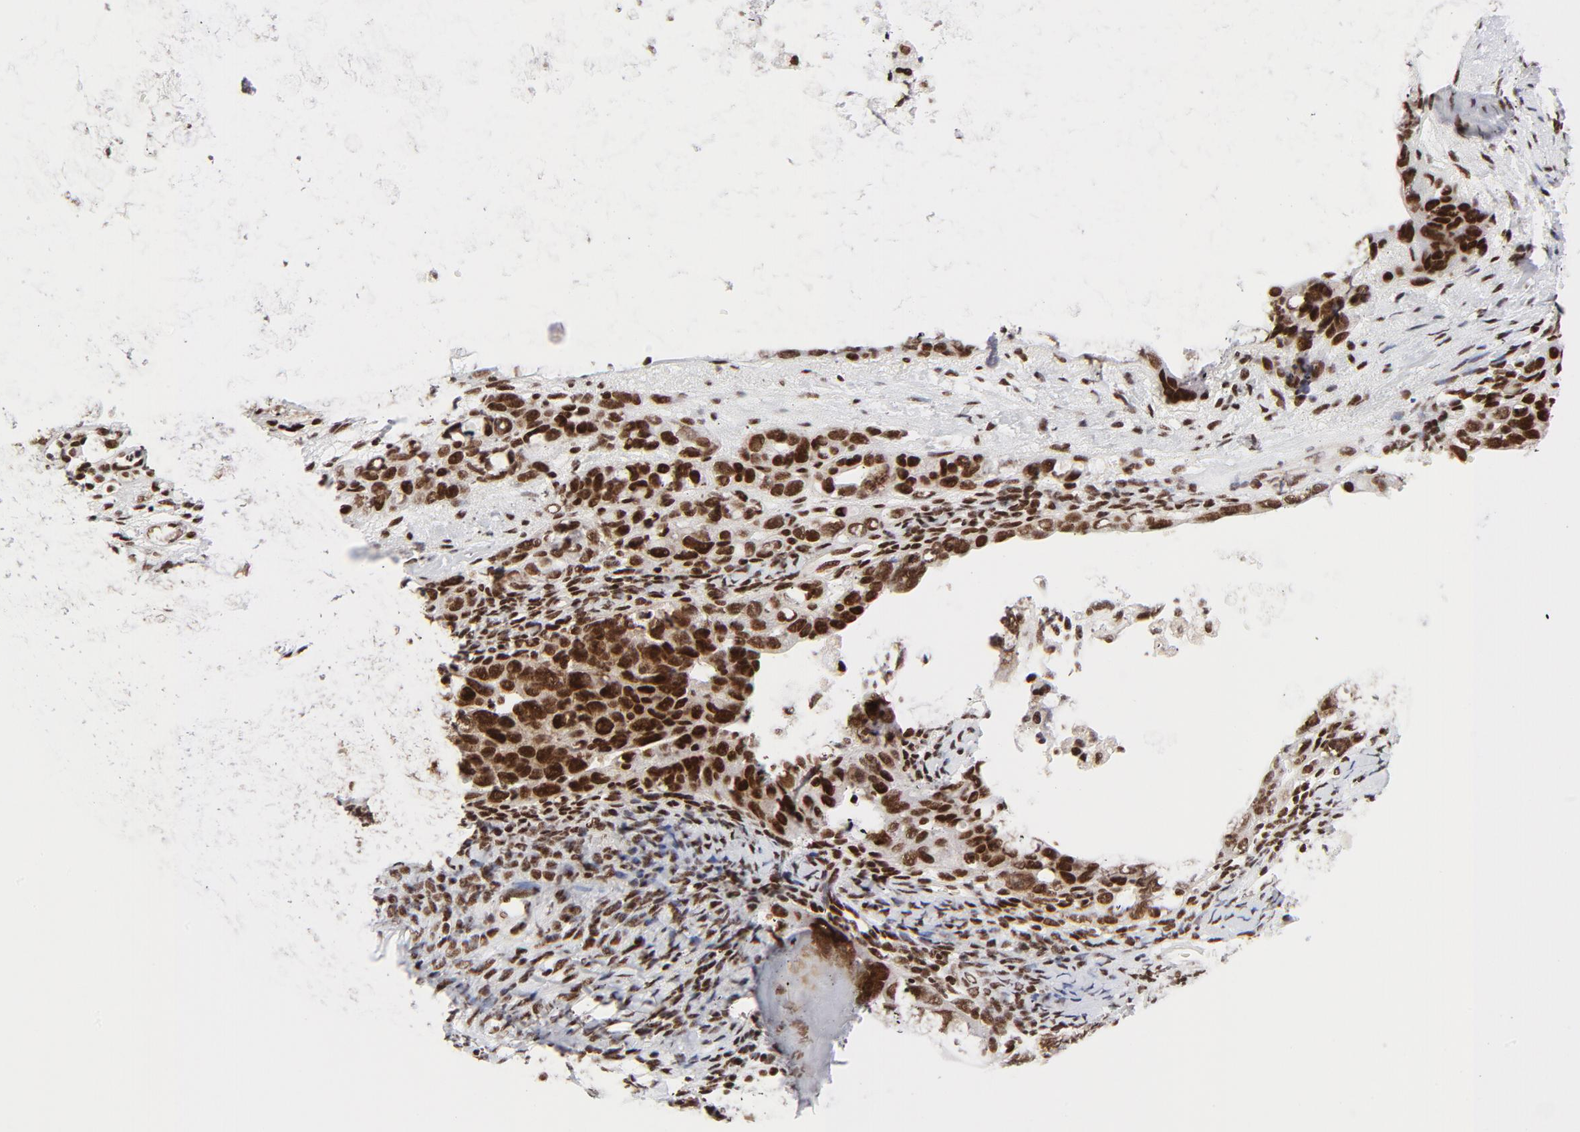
{"staining": {"intensity": "strong", "quantity": ">75%", "location": "nuclear"}, "tissue": "ovarian cancer", "cell_type": "Tumor cells", "image_type": "cancer", "snomed": [{"axis": "morphology", "description": "Cystadenocarcinoma, serous, NOS"}, {"axis": "topography", "description": "Ovary"}], "caption": "Human ovarian cancer stained with a protein marker reveals strong staining in tumor cells.", "gene": "NFYB", "patient": {"sex": "female", "age": 66}}